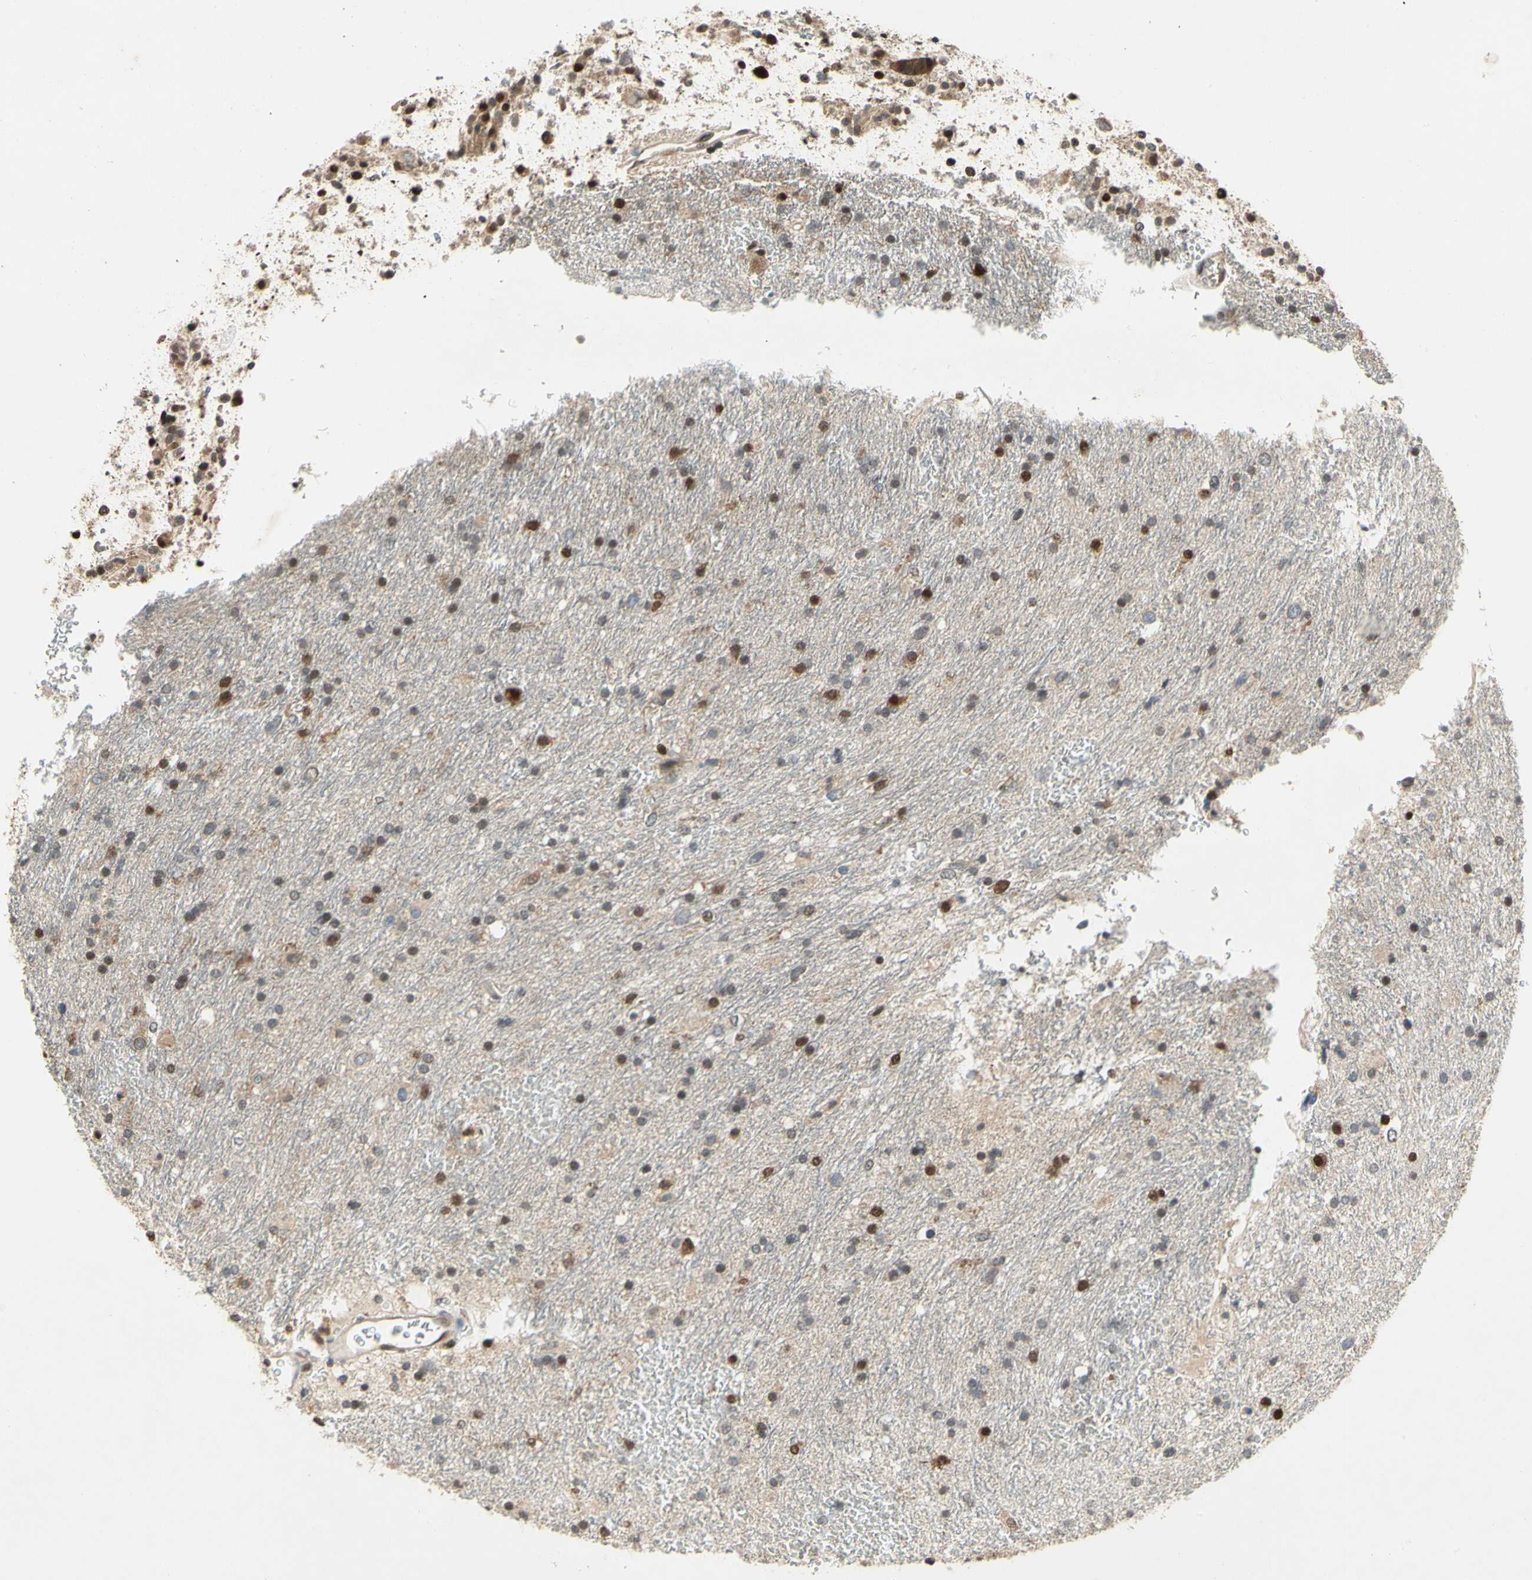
{"staining": {"intensity": "strong", "quantity": "25%-75%", "location": "cytoplasmic/membranous,nuclear"}, "tissue": "glioma", "cell_type": "Tumor cells", "image_type": "cancer", "snomed": [{"axis": "morphology", "description": "Glioma, malignant, Low grade"}, {"axis": "topography", "description": "Brain"}], "caption": "Strong cytoplasmic/membranous and nuclear staining is present in approximately 25%-75% of tumor cells in glioma.", "gene": "GSR", "patient": {"sex": "male", "age": 77}}